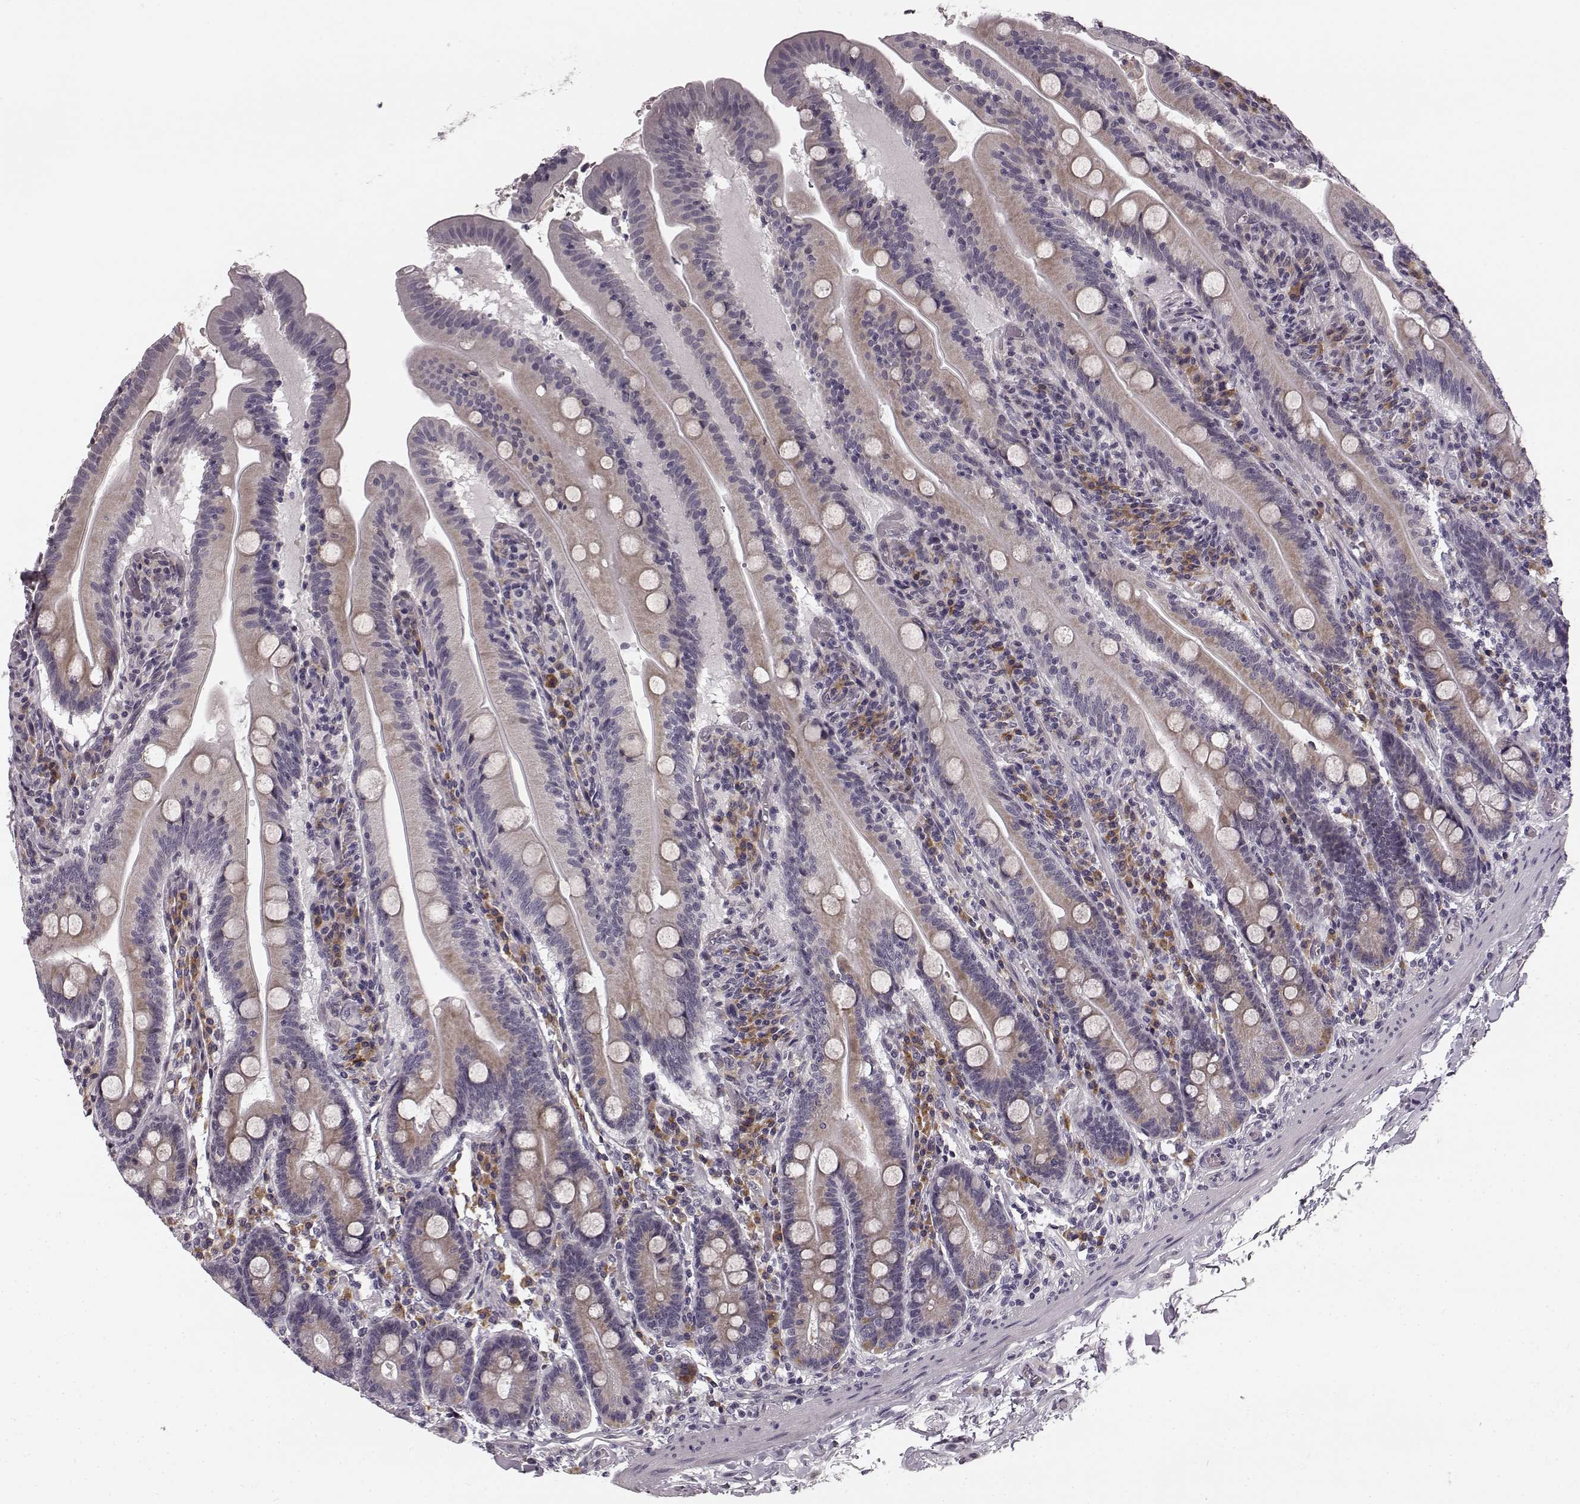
{"staining": {"intensity": "weak", "quantity": "25%-75%", "location": "cytoplasmic/membranous"}, "tissue": "small intestine", "cell_type": "Glandular cells", "image_type": "normal", "snomed": [{"axis": "morphology", "description": "Normal tissue, NOS"}, {"axis": "topography", "description": "Small intestine"}], "caption": "The micrograph demonstrates a brown stain indicating the presence of a protein in the cytoplasmic/membranous of glandular cells in small intestine.", "gene": "FAM234B", "patient": {"sex": "male", "age": 37}}